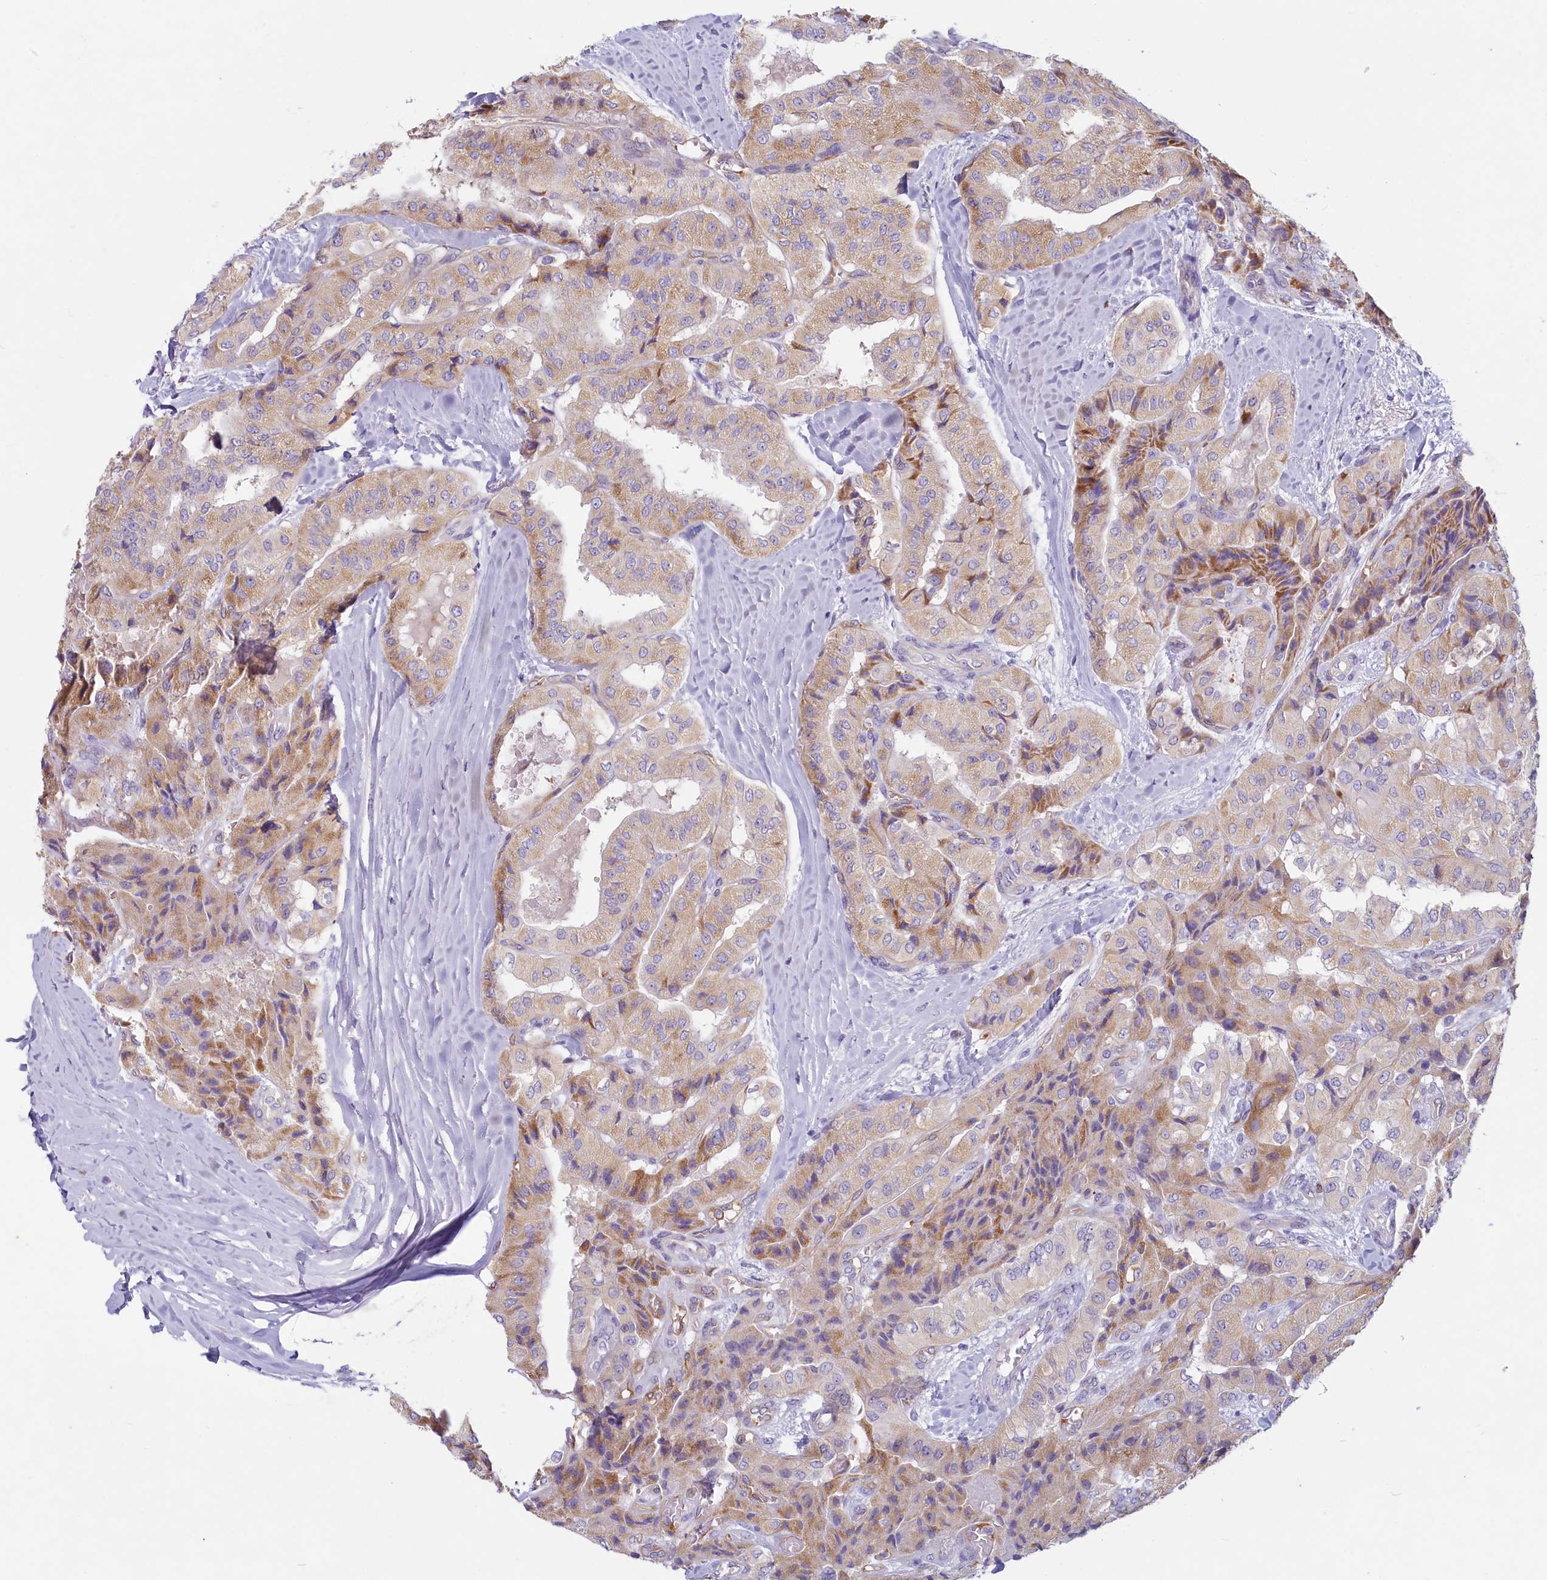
{"staining": {"intensity": "moderate", "quantity": "<25%", "location": "cytoplasmic/membranous"}, "tissue": "thyroid cancer", "cell_type": "Tumor cells", "image_type": "cancer", "snomed": [{"axis": "morphology", "description": "Papillary adenocarcinoma, NOS"}, {"axis": "topography", "description": "Thyroid gland"}], "caption": "High-power microscopy captured an immunohistochemistry (IHC) image of thyroid papillary adenocarcinoma, revealing moderate cytoplasmic/membranous expression in about <25% of tumor cells. Using DAB (brown) and hematoxylin (blue) stains, captured at high magnification using brightfield microscopy.", "gene": "LMOD3", "patient": {"sex": "female", "age": 59}}